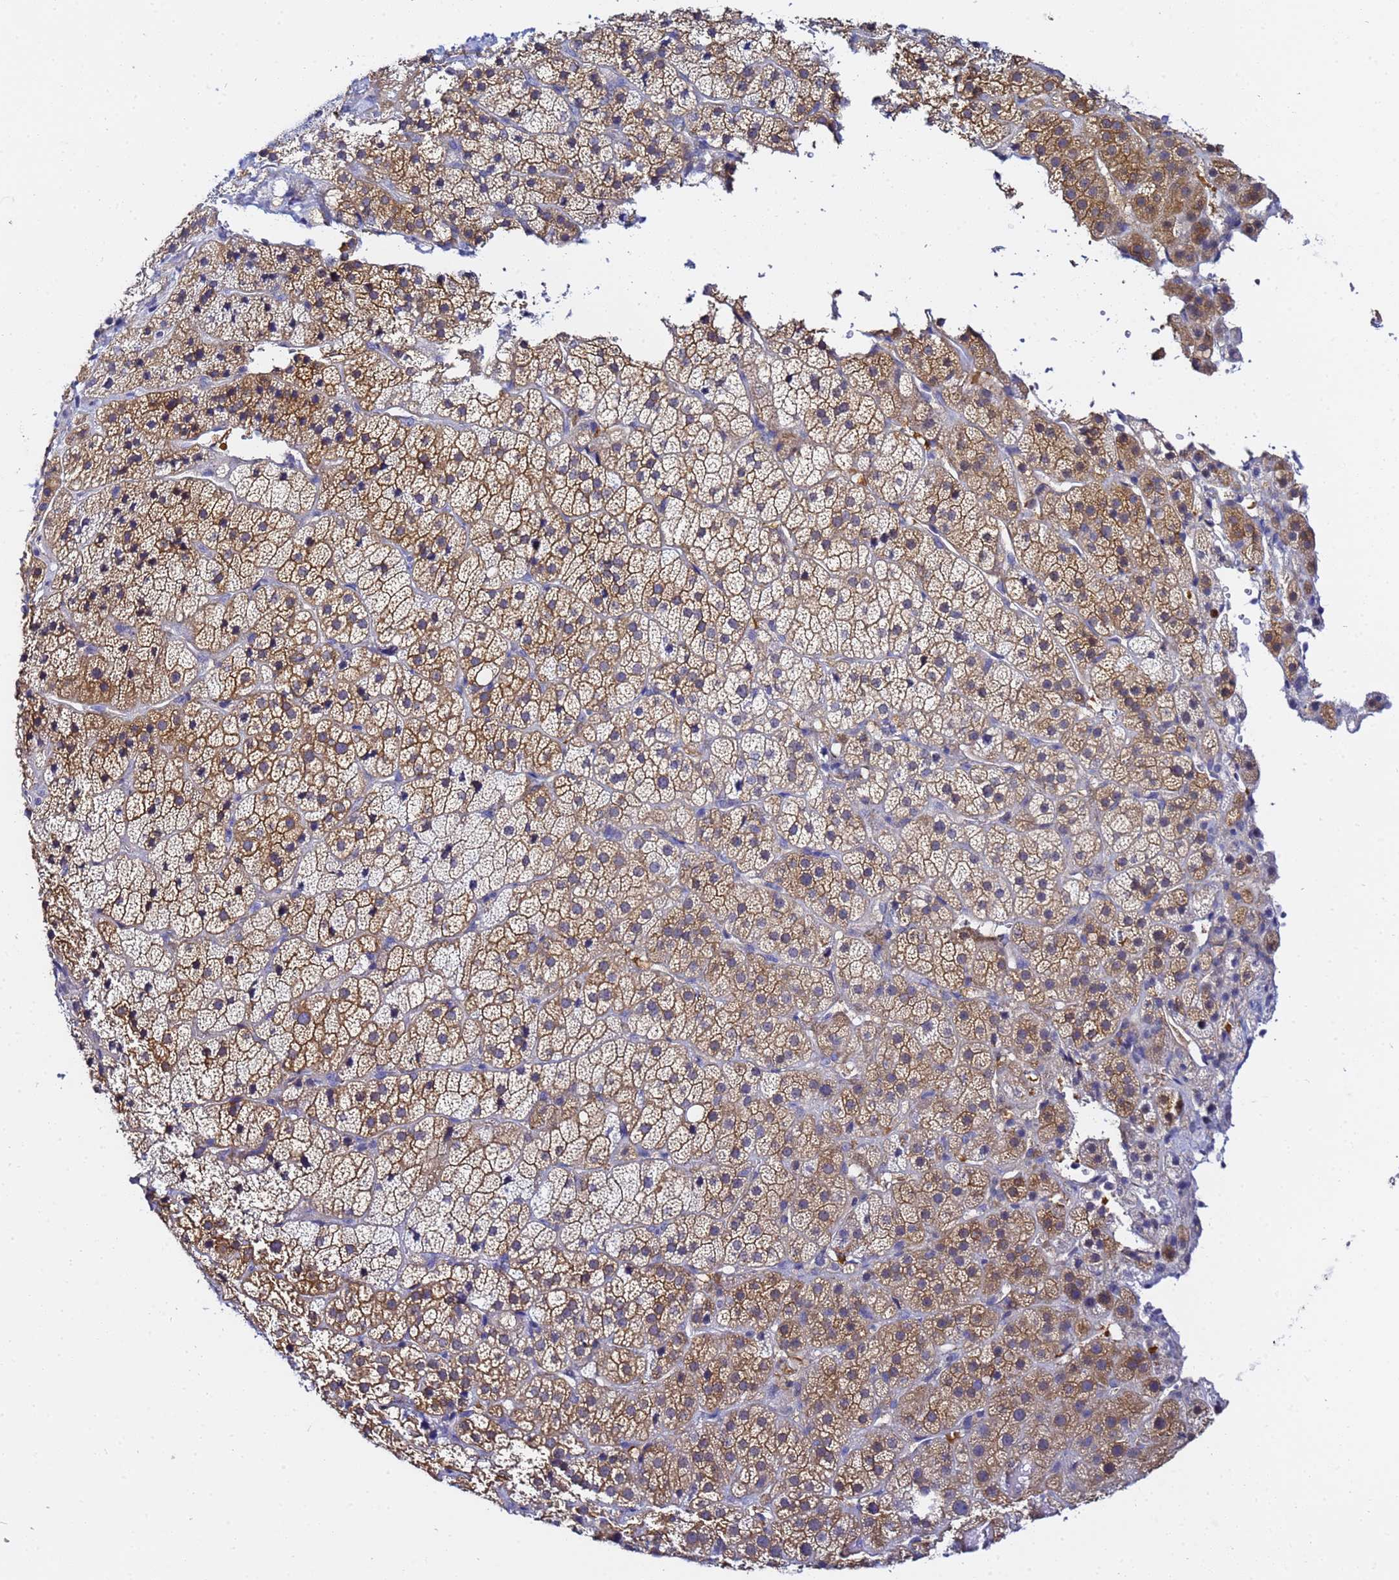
{"staining": {"intensity": "moderate", "quantity": "25%-75%", "location": "cytoplasmic/membranous"}, "tissue": "adrenal gland", "cell_type": "Glandular cells", "image_type": "normal", "snomed": [{"axis": "morphology", "description": "Normal tissue, NOS"}, {"axis": "topography", "description": "Adrenal gland"}], "caption": "Brown immunohistochemical staining in unremarkable adrenal gland displays moderate cytoplasmic/membranous expression in about 25%-75% of glandular cells. (Stains: DAB (3,3'-diaminobenzidine) in brown, nuclei in blue, Microscopy: brightfield microscopy at high magnification).", "gene": "LENG1", "patient": {"sex": "female", "age": 70}}